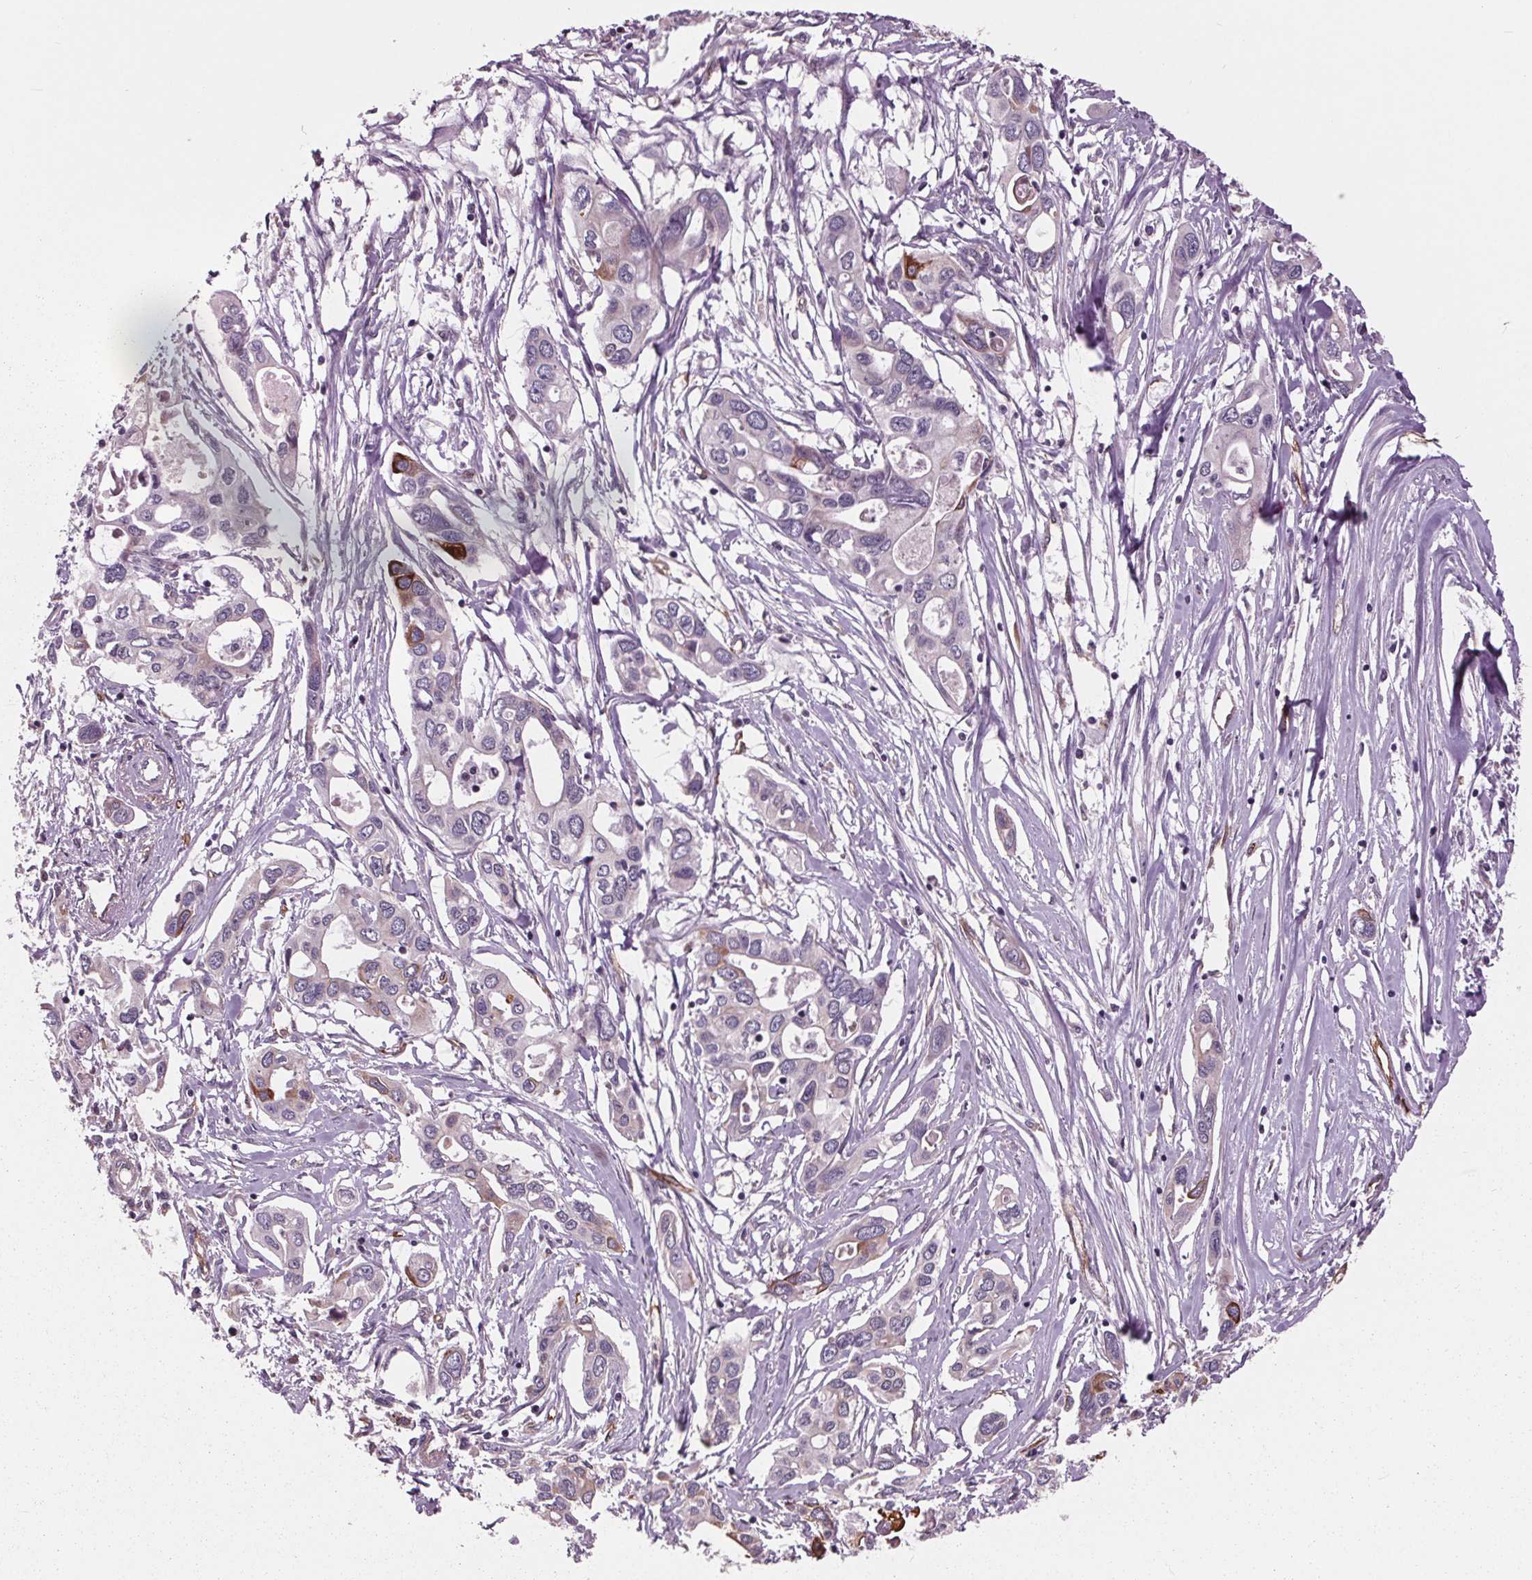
{"staining": {"intensity": "moderate", "quantity": "<25%", "location": "cytoplasmic/membranous"}, "tissue": "pancreatic cancer", "cell_type": "Tumor cells", "image_type": "cancer", "snomed": [{"axis": "morphology", "description": "Adenocarcinoma, NOS"}, {"axis": "topography", "description": "Pancreas"}], "caption": "About <25% of tumor cells in pancreatic cancer reveal moderate cytoplasmic/membranous protein expression as visualized by brown immunohistochemical staining.", "gene": "MAPK8", "patient": {"sex": "male", "age": 60}}